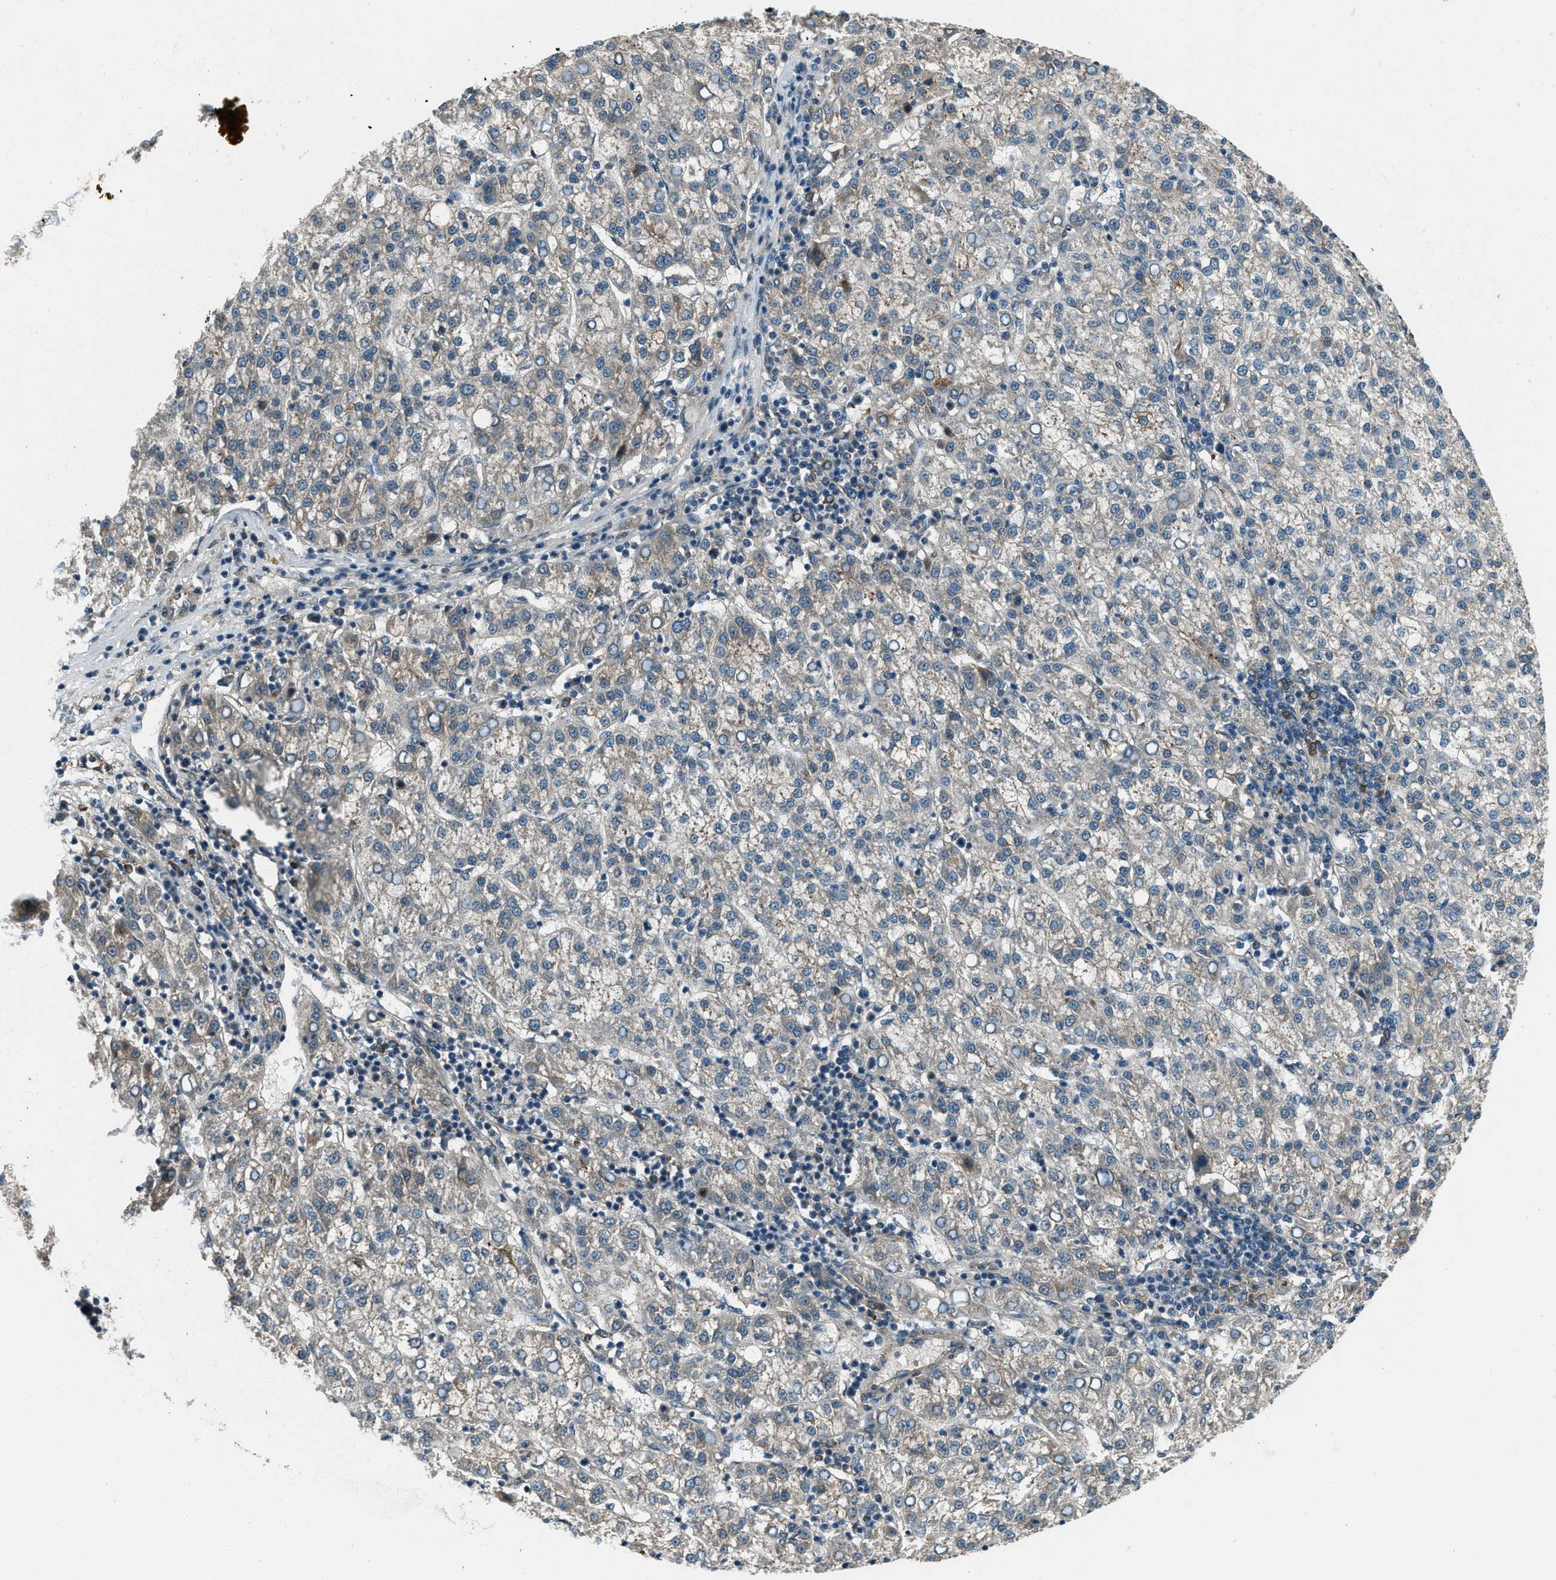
{"staining": {"intensity": "negative", "quantity": "none", "location": "none"}, "tissue": "liver cancer", "cell_type": "Tumor cells", "image_type": "cancer", "snomed": [{"axis": "morphology", "description": "Carcinoma, Hepatocellular, NOS"}, {"axis": "topography", "description": "Liver"}], "caption": "Tumor cells show no significant staining in liver cancer (hepatocellular carcinoma). (Stains: DAB immunohistochemistry with hematoxylin counter stain, Microscopy: brightfield microscopy at high magnification).", "gene": "SVIL", "patient": {"sex": "female", "age": 58}}